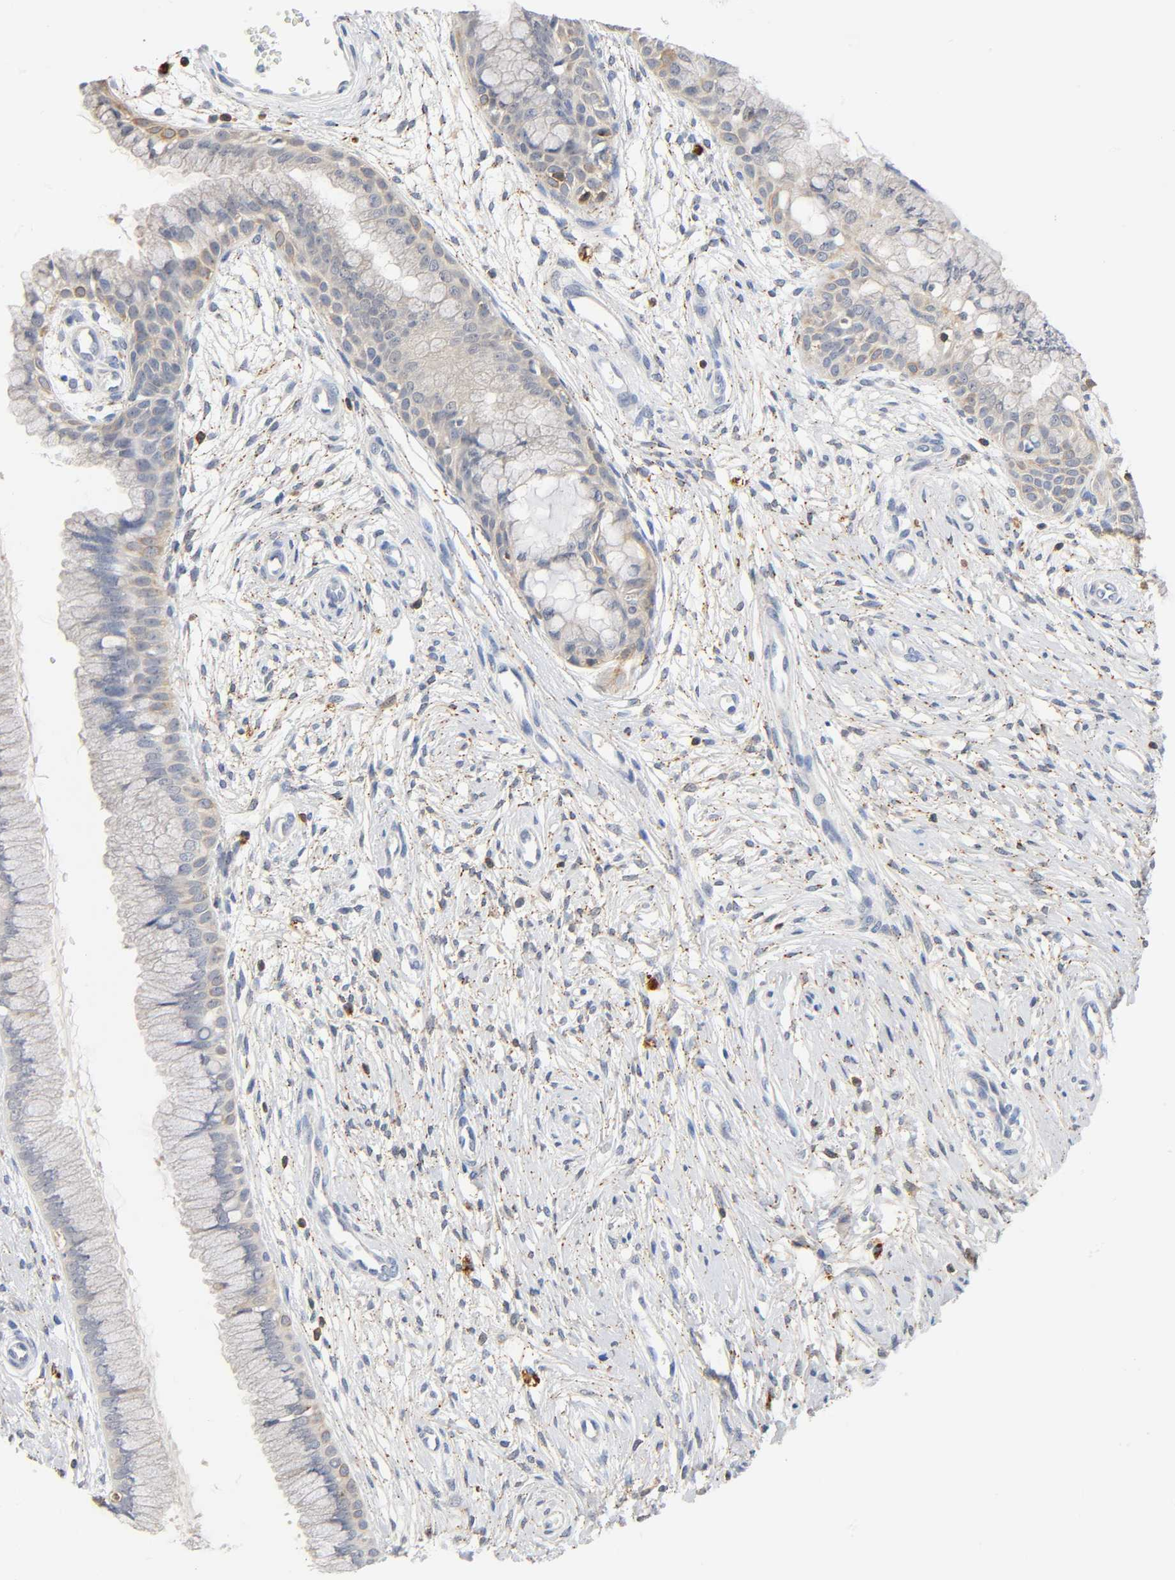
{"staining": {"intensity": "weak", "quantity": "25%-75%", "location": "cytoplasmic/membranous"}, "tissue": "cervix", "cell_type": "Glandular cells", "image_type": "normal", "snomed": [{"axis": "morphology", "description": "Normal tissue, NOS"}, {"axis": "topography", "description": "Cervix"}], "caption": "The immunohistochemical stain shows weak cytoplasmic/membranous staining in glandular cells of unremarkable cervix. Using DAB (3,3'-diaminobenzidine) (brown) and hematoxylin (blue) stains, captured at high magnification using brightfield microscopy.", "gene": "UCKL1", "patient": {"sex": "female", "age": 39}}